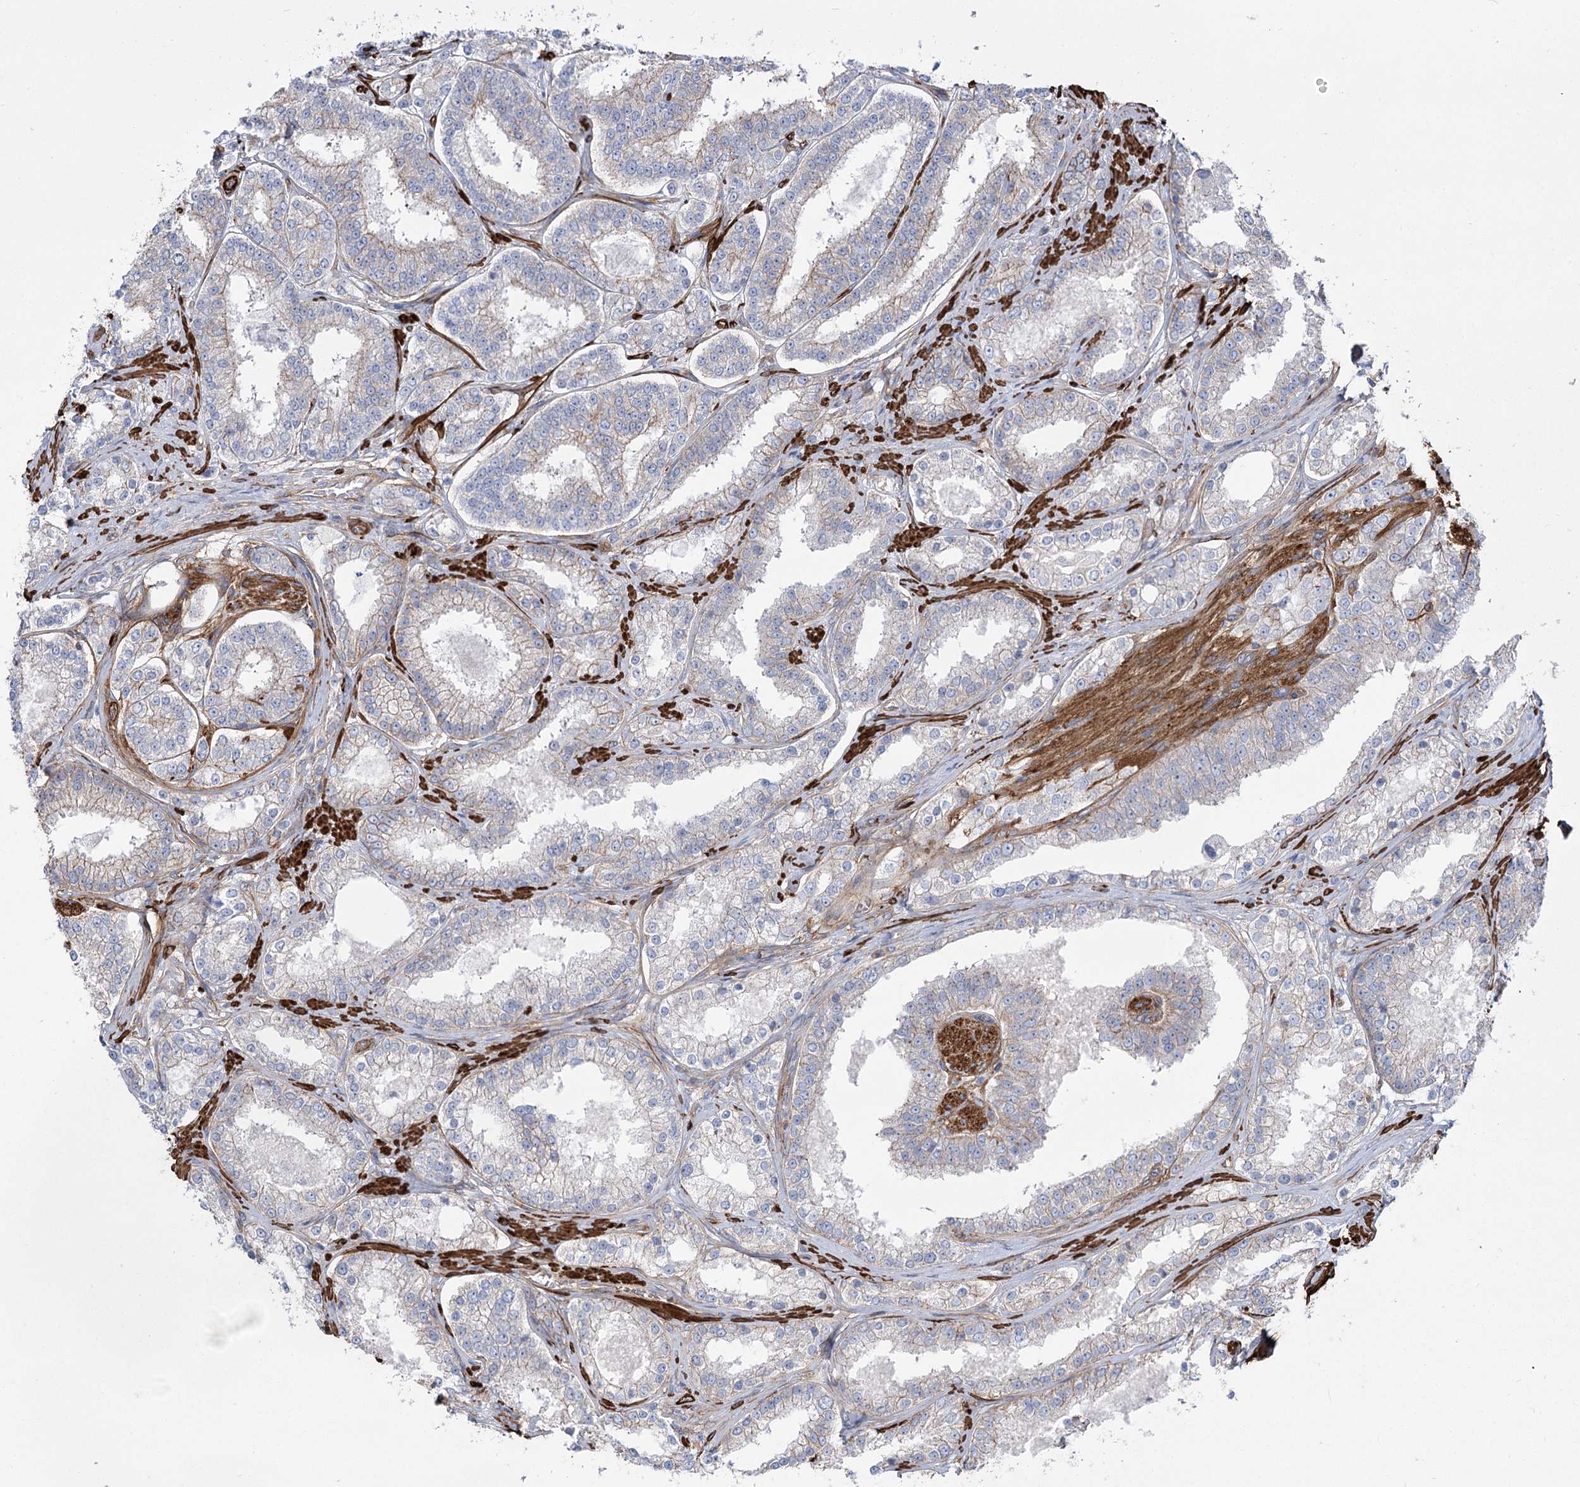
{"staining": {"intensity": "weak", "quantity": "<25%", "location": "cytoplasmic/membranous"}, "tissue": "prostate cancer", "cell_type": "Tumor cells", "image_type": "cancer", "snomed": [{"axis": "morphology", "description": "Normal tissue, NOS"}, {"axis": "morphology", "description": "Adenocarcinoma, High grade"}, {"axis": "topography", "description": "Prostate"}], "caption": "A histopathology image of human prostate cancer (high-grade adenocarcinoma) is negative for staining in tumor cells. (DAB (3,3'-diaminobenzidine) immunohistochemistry (IHC), high magnification).", "gene": "PLEKHA5", "patient": {"sex": "male", "age": 83}}